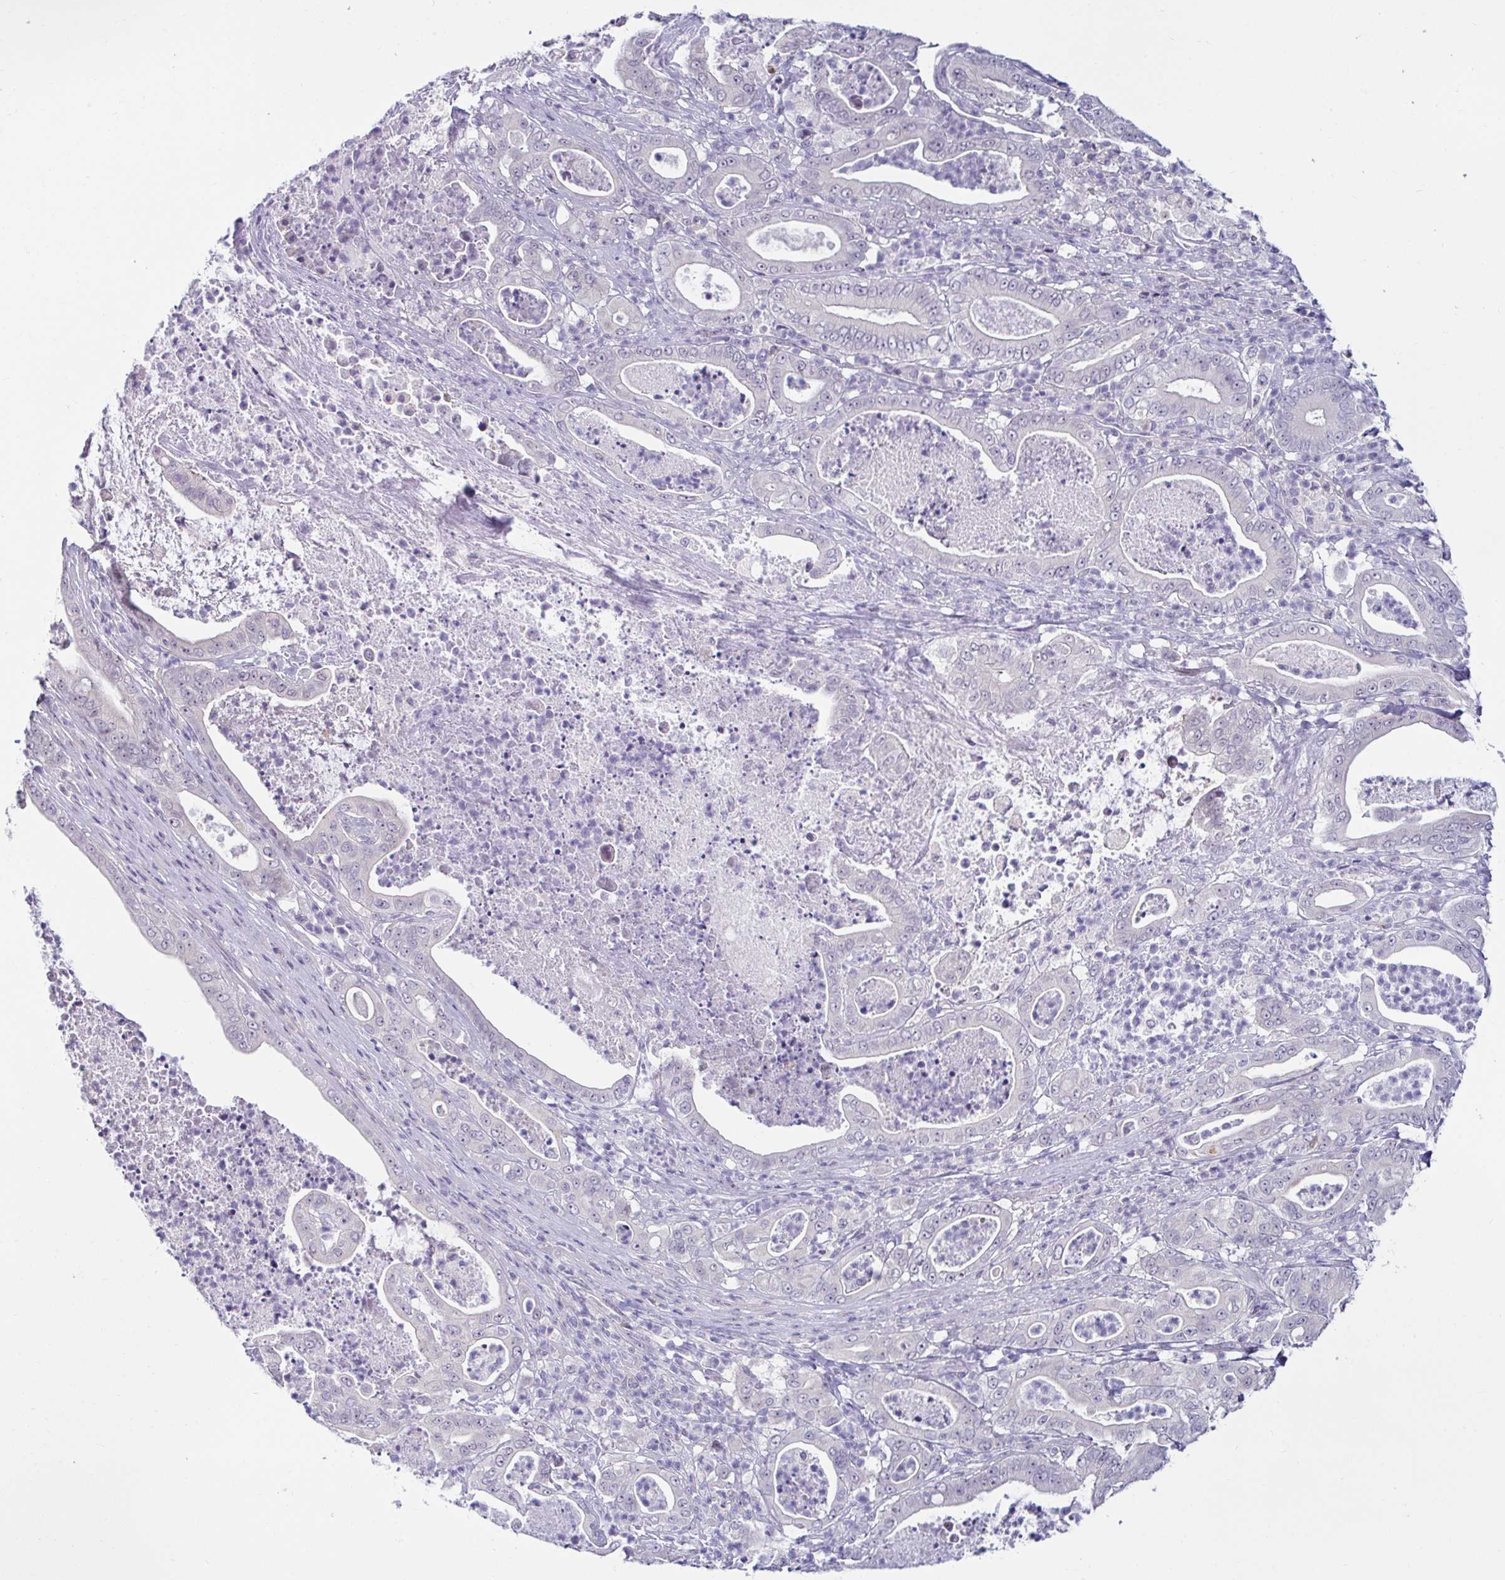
{"staining": {"intensity": "negative", "quantity": "none", "location": "none"}, "tissue": "pancreatic cancer", "cell_type": "Tumor cells", "image_type": "cancer", "snomed": [{"axis": "morphology", "description": "Adenocarcinoma, NOS"}, {"axis": "topography", "description": "Pancreas"}], "caption": "A high-resolution image shows IHC staining of pancreatic cancer (adenocarcinoma), which displays no significant expression in tumor cells. (DAB (3,3'-diaminobenzidine) IHC visualized using brightfield microscopy, high magnification).", "gene": "GSTM1", "patient": {"sex": "male", "age": 71}}